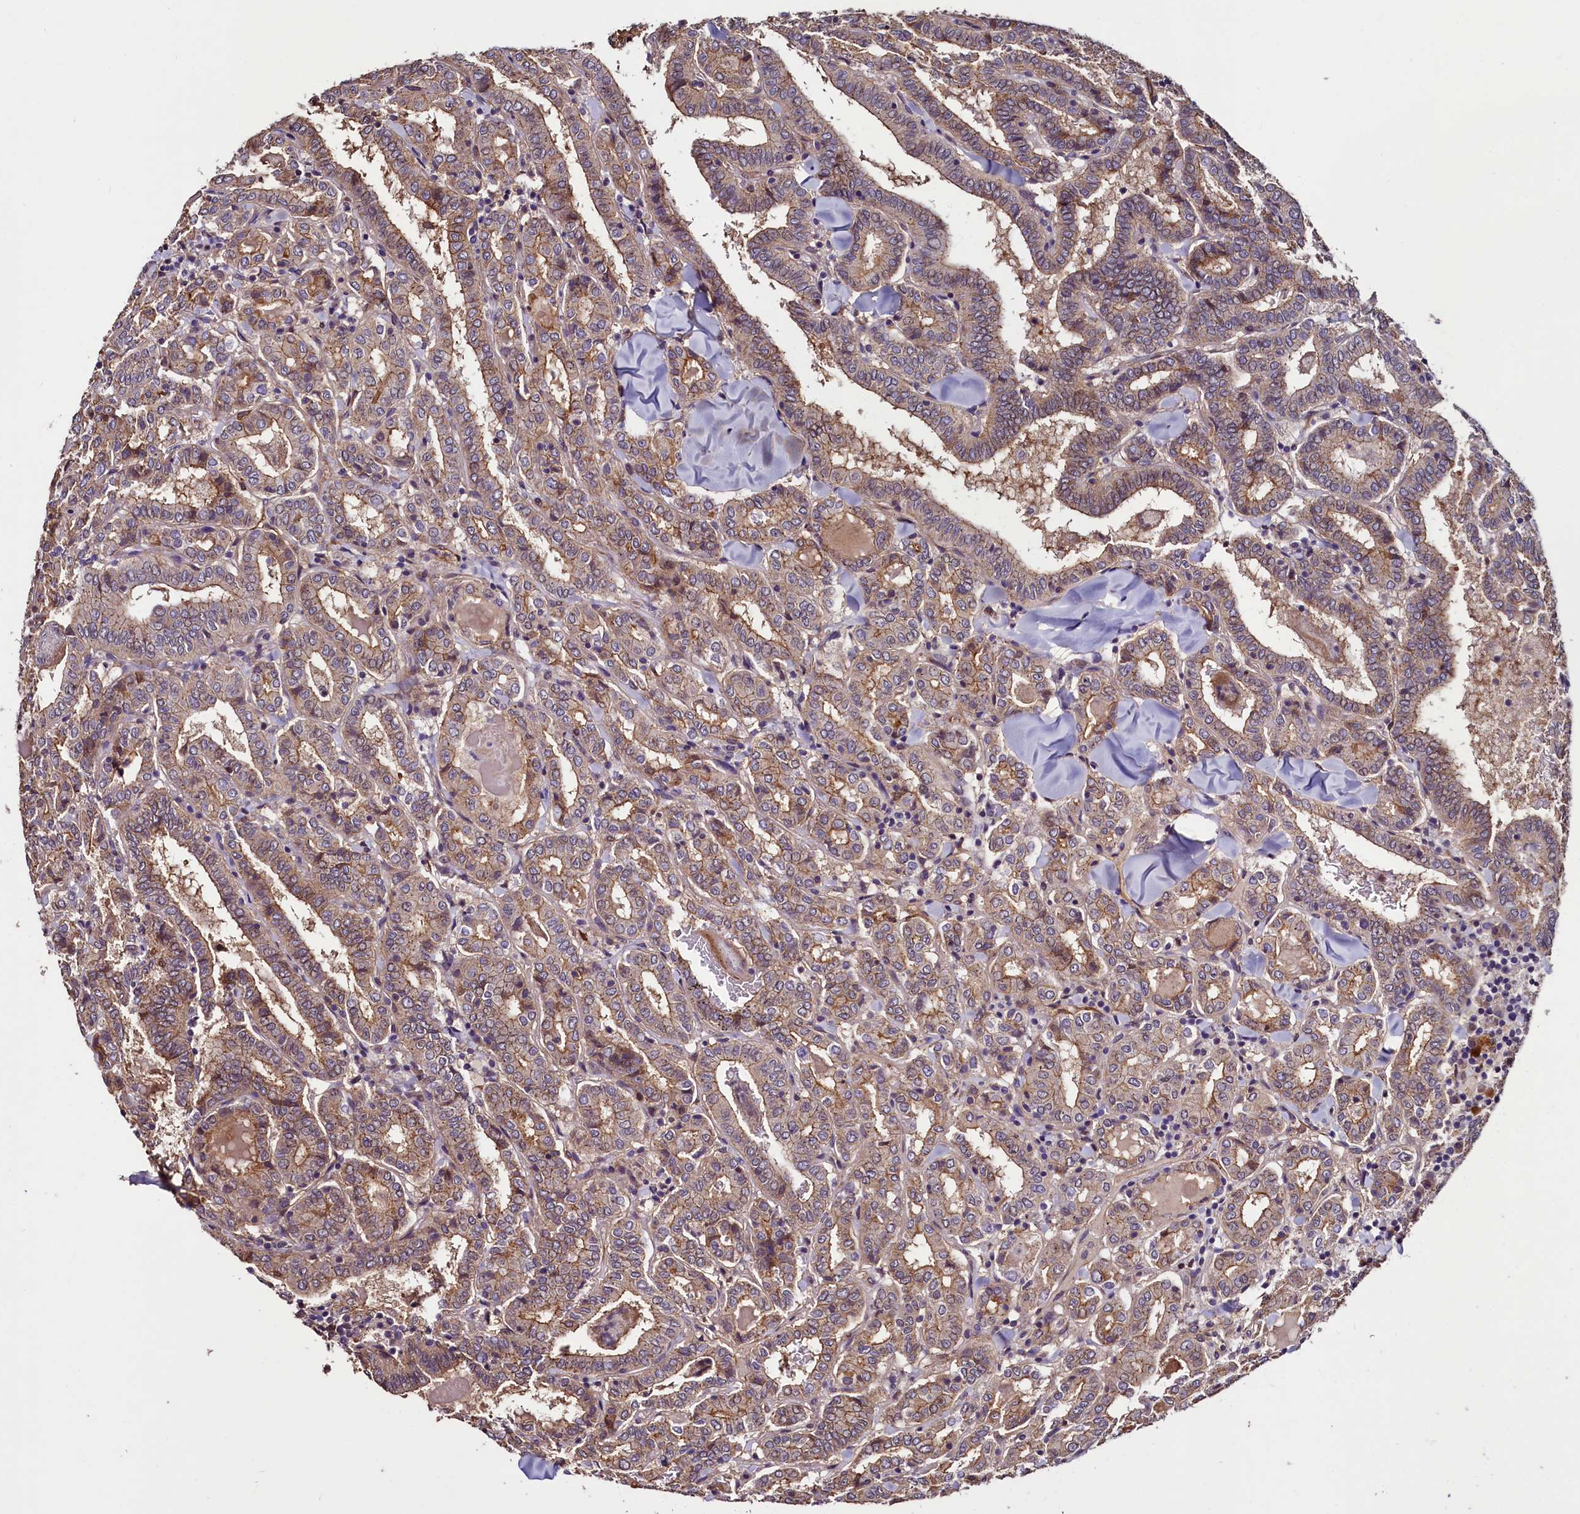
{"staining": {"intensity": "moderate", "quantity": ">75%", "location": "cytoplasmic/membranous"}, "tissue": "thyroid cancer", "cell_type": "Tumor cells", "image_type": "cancer", "snomed": [{"axis": "morphology", "description": "Papillary adenocarcinoma, NOS"}, {"axis": "topography", "description": "Thyroid gland"}], "caption": "A brown stain highlights moderate cytoplasmic/membranous expression of a protein in human thyroid cancer (papillary adenocarcinoma) tumor cells.", "gene": "PALM", "patient": {"sex": "female", "age": 72}}